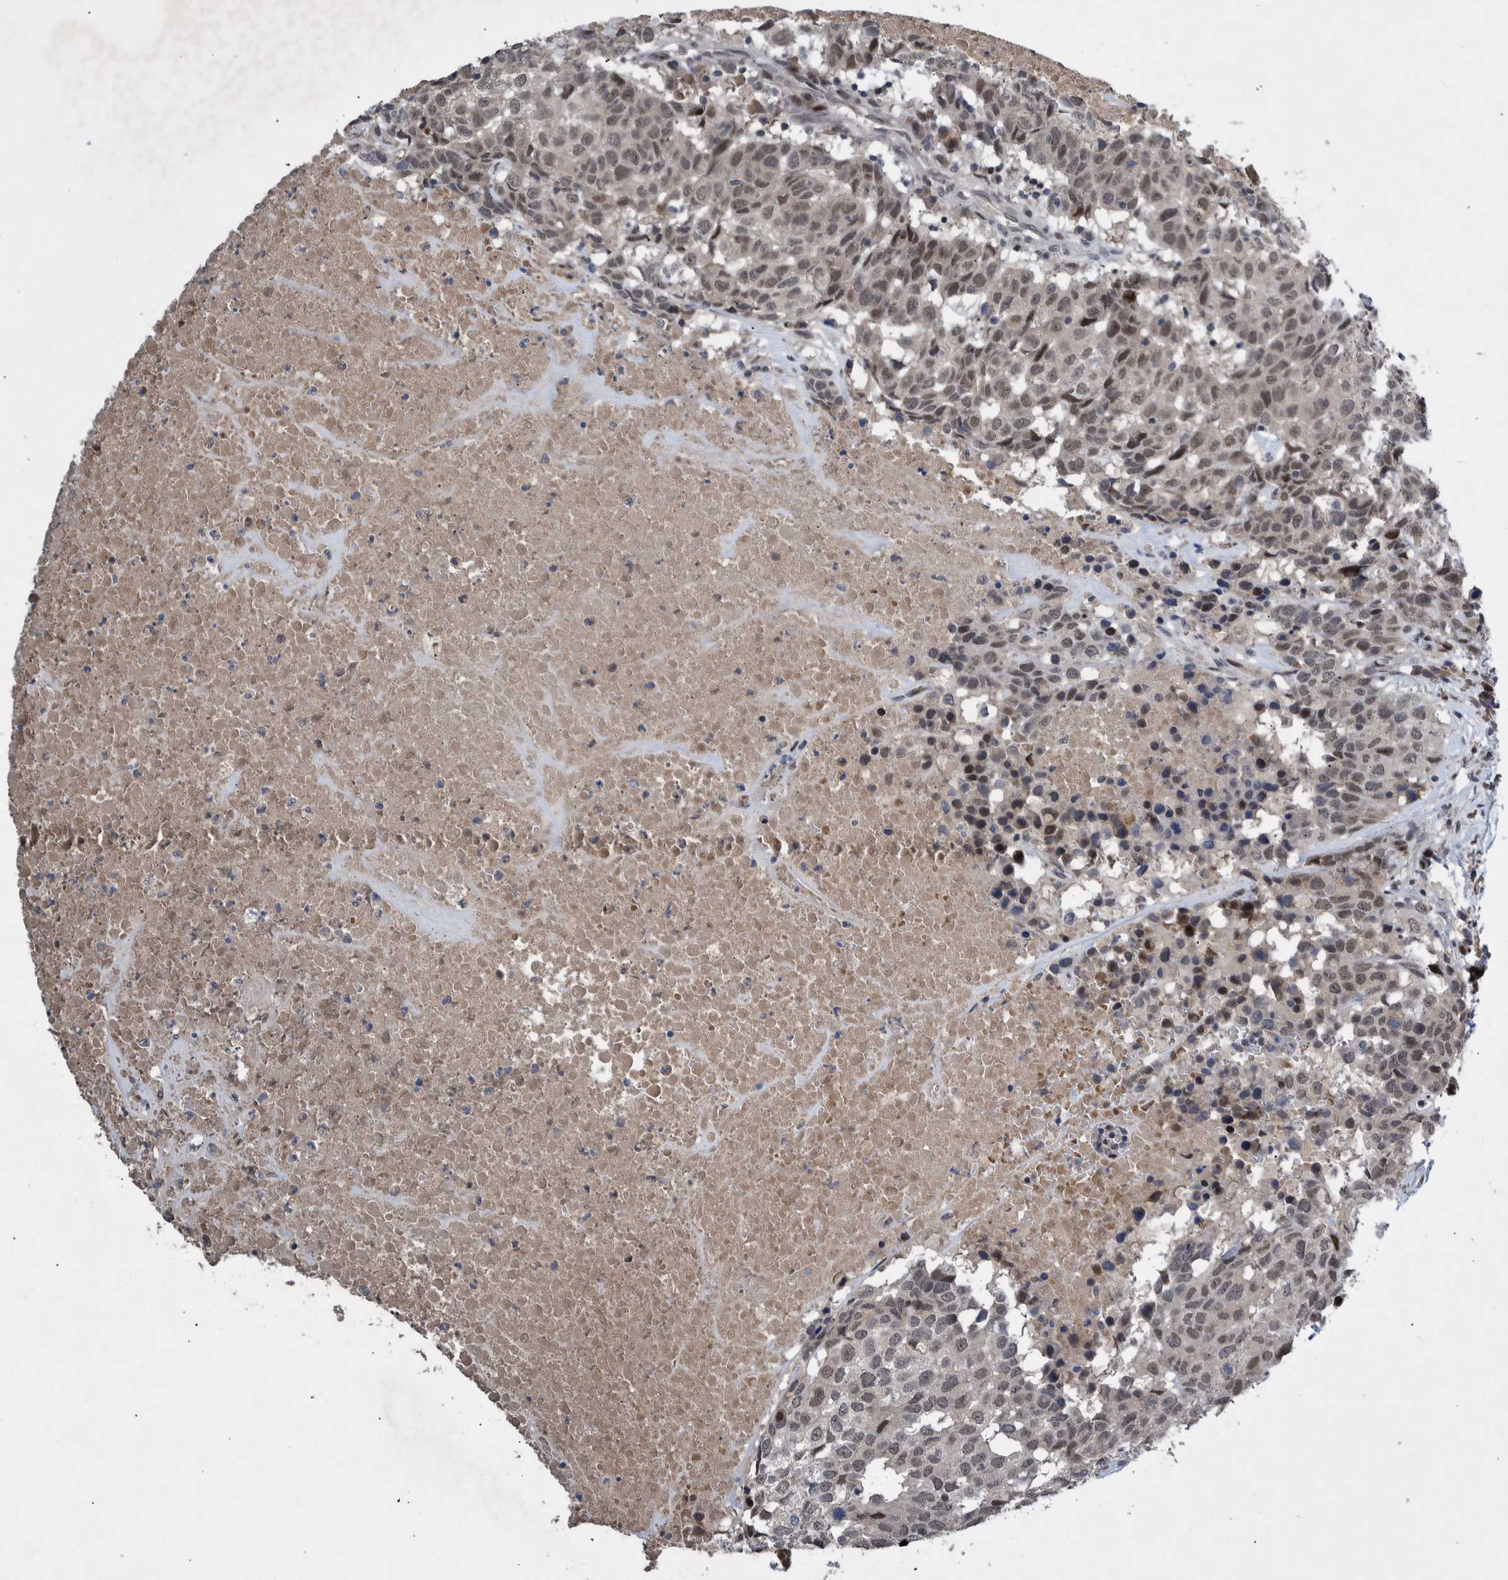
{"staining": {"intensity": "weak", "quantity": ">75%", "location": "nuclear"}, "tissue": "head and neck cancer", "cell_type": "Tumor cells", "image_type": "cancer", "snomed": [{"axis": "morphology", "description": "Squamous cell carcinoma, NOS"}, {"axis": "topography", "description": "Head-Neck"}], "caption": "Head and neck cancer tissue reveals weak nuclear staining in approximately >75% of tumor cells, visualized by immunohistochemistry.", "gene": "ESRP1", "patient": {"sex": "male", "age": 66}}